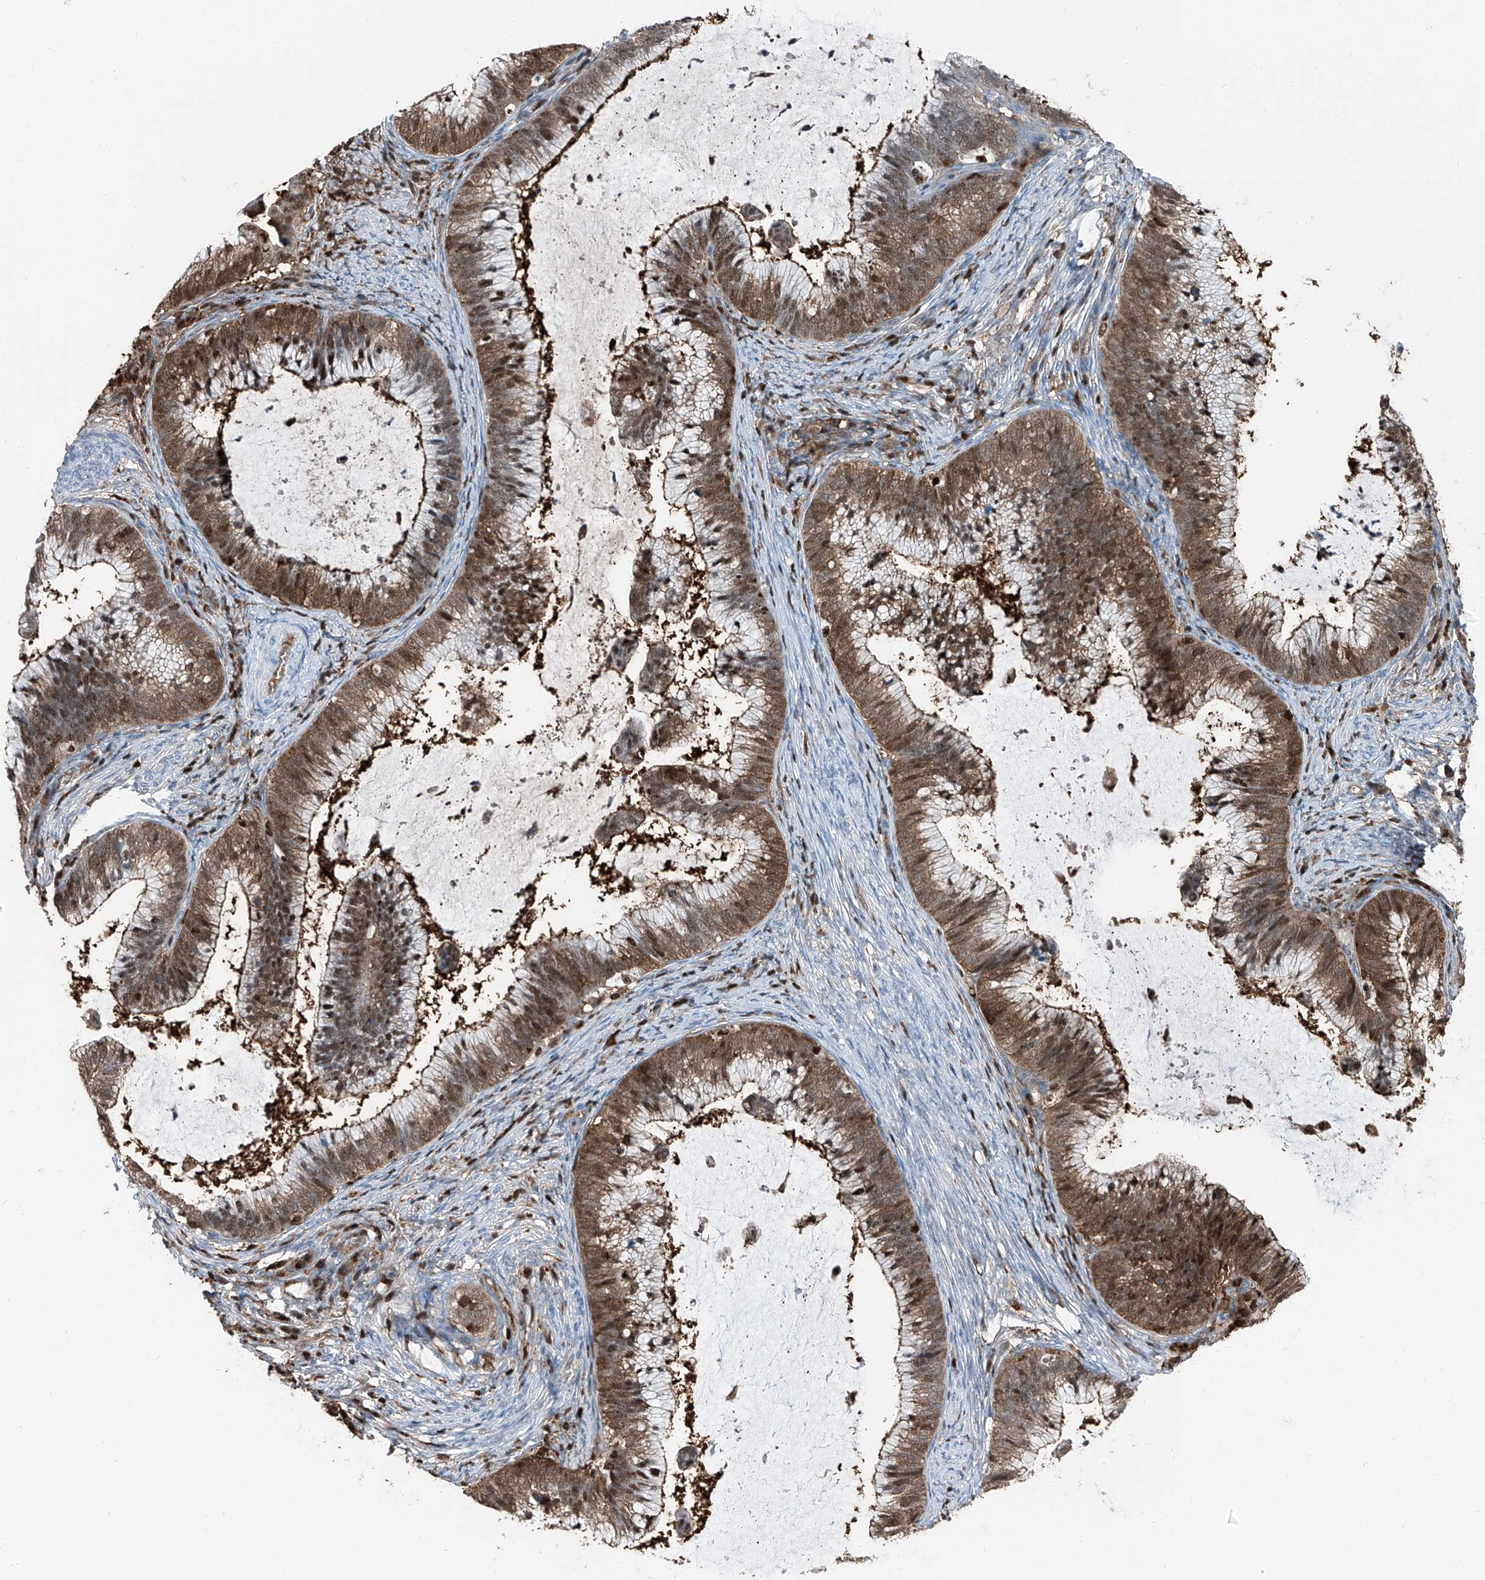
{"staining": {"intensity": "moderate", "quantity": ">75%", "location": "cytoplasmic/membranous,nuclear"}, "tissue": "cervical cancer", "cell_type": "Tumor cells", "image_type": "cancer", "snomed": [{"axis": "morphology", "description": "Adenocarcinoma, NOS"}, {"axis": "topography", "description": "Cervix"}], "caption": "Human cervical cancer stained with a protein marker displays moderate staining in tumor cells.", "gene": "PSMB10", "patient": {"sex": "female", "age": 36}}